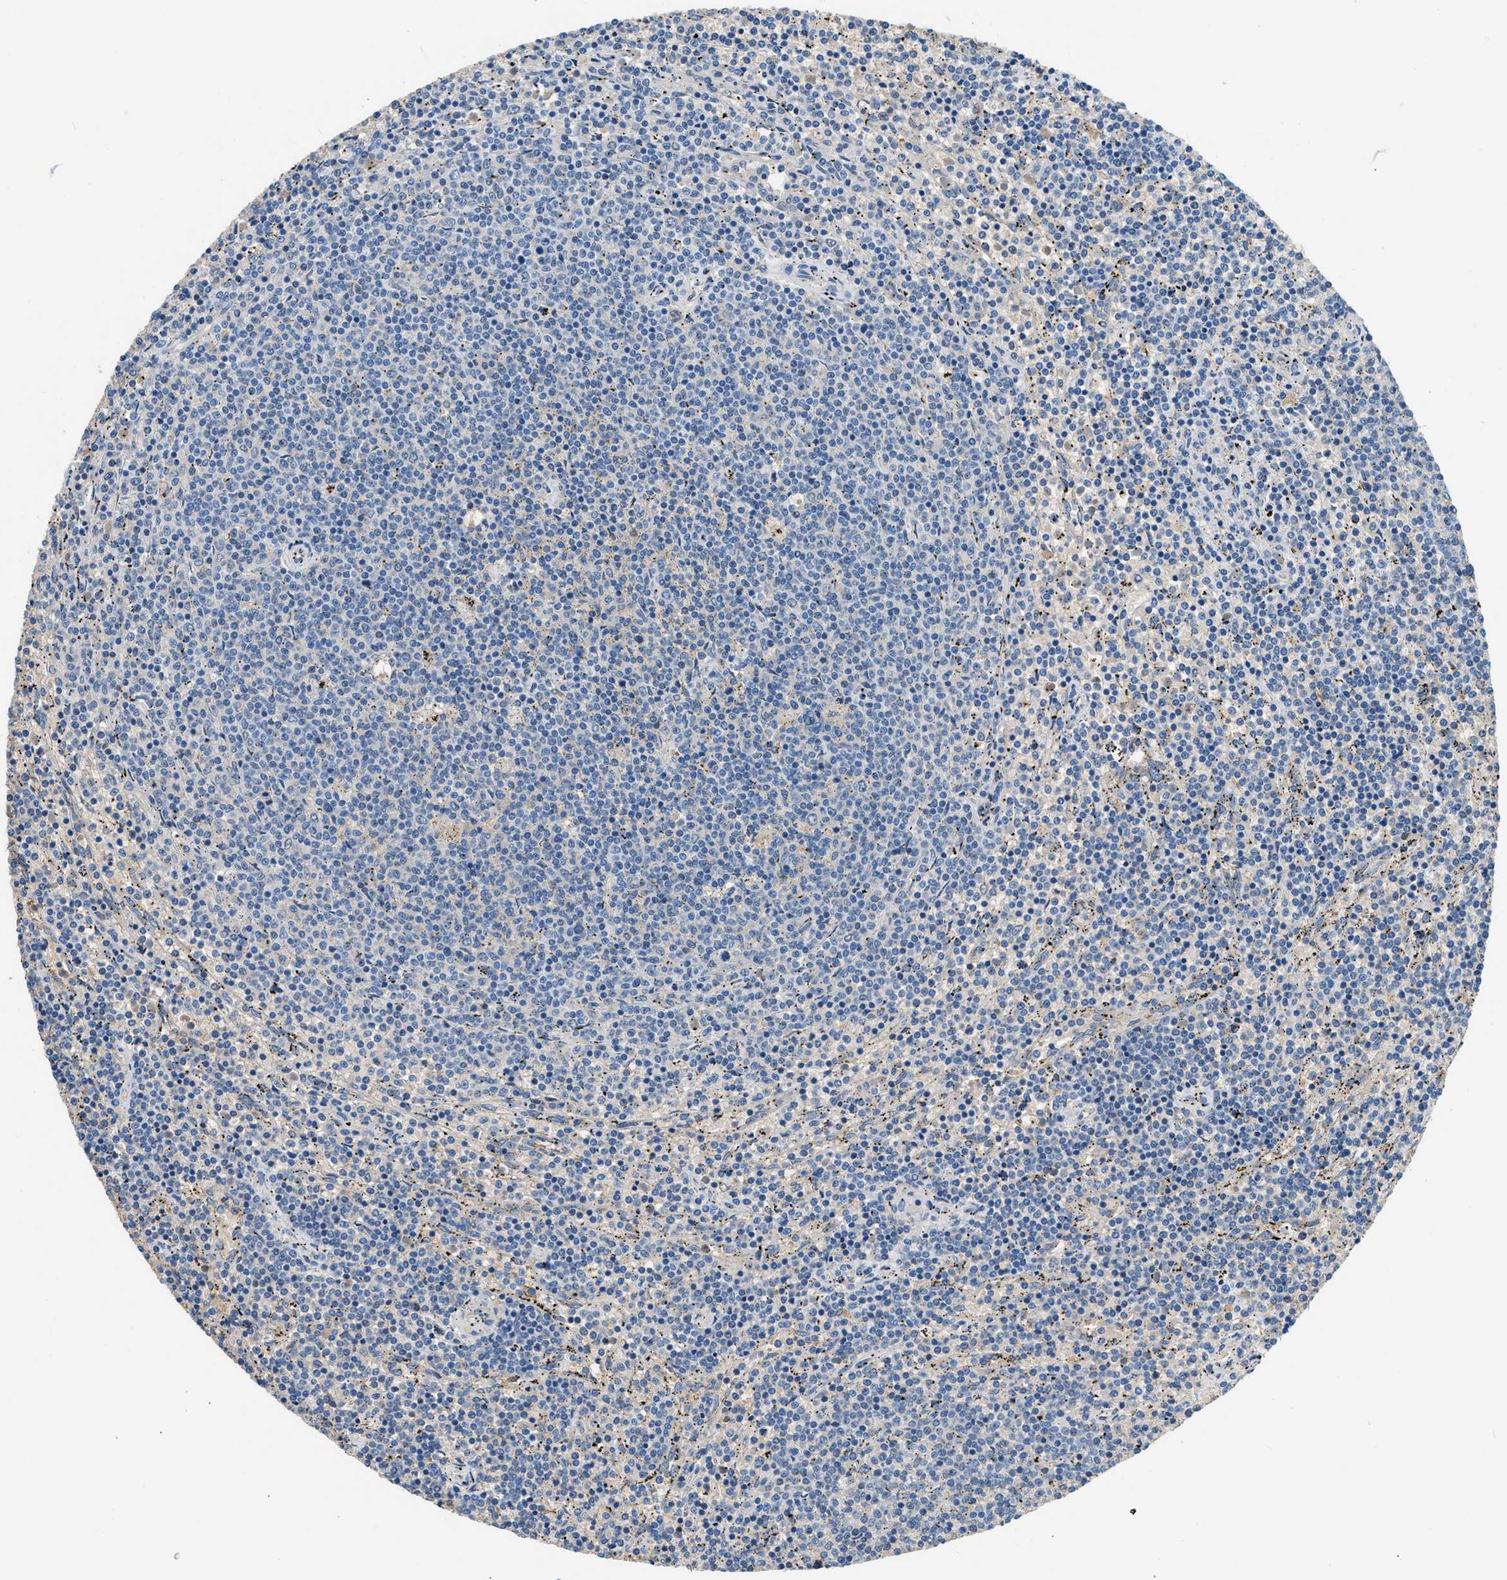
{"staining": {"intensity": "negative", "quantity": "none", "location": "none"}, "tissue": "lymphoma", "cell_type": "Tumor cells", "image_type": "cancer", "snomed": [{"axis": "morphology", "description": "Malignant lymphoma, non-Hodgkin's type, Low grade"}, {"axis": "topography", "description": "Spleen"}], "caption": "High power microscopy photomicrograph of an immunohistochemistry micrograph of lymphoma, revealing no significant staining in tumor cells. The staining is performed using DAB (3,3'-diaminobenzidine) brown chromogen with nuclei counter-stained in using hematoxylin.", "gene": "STC1", "patient": {"sex": "female", "age": 50}}